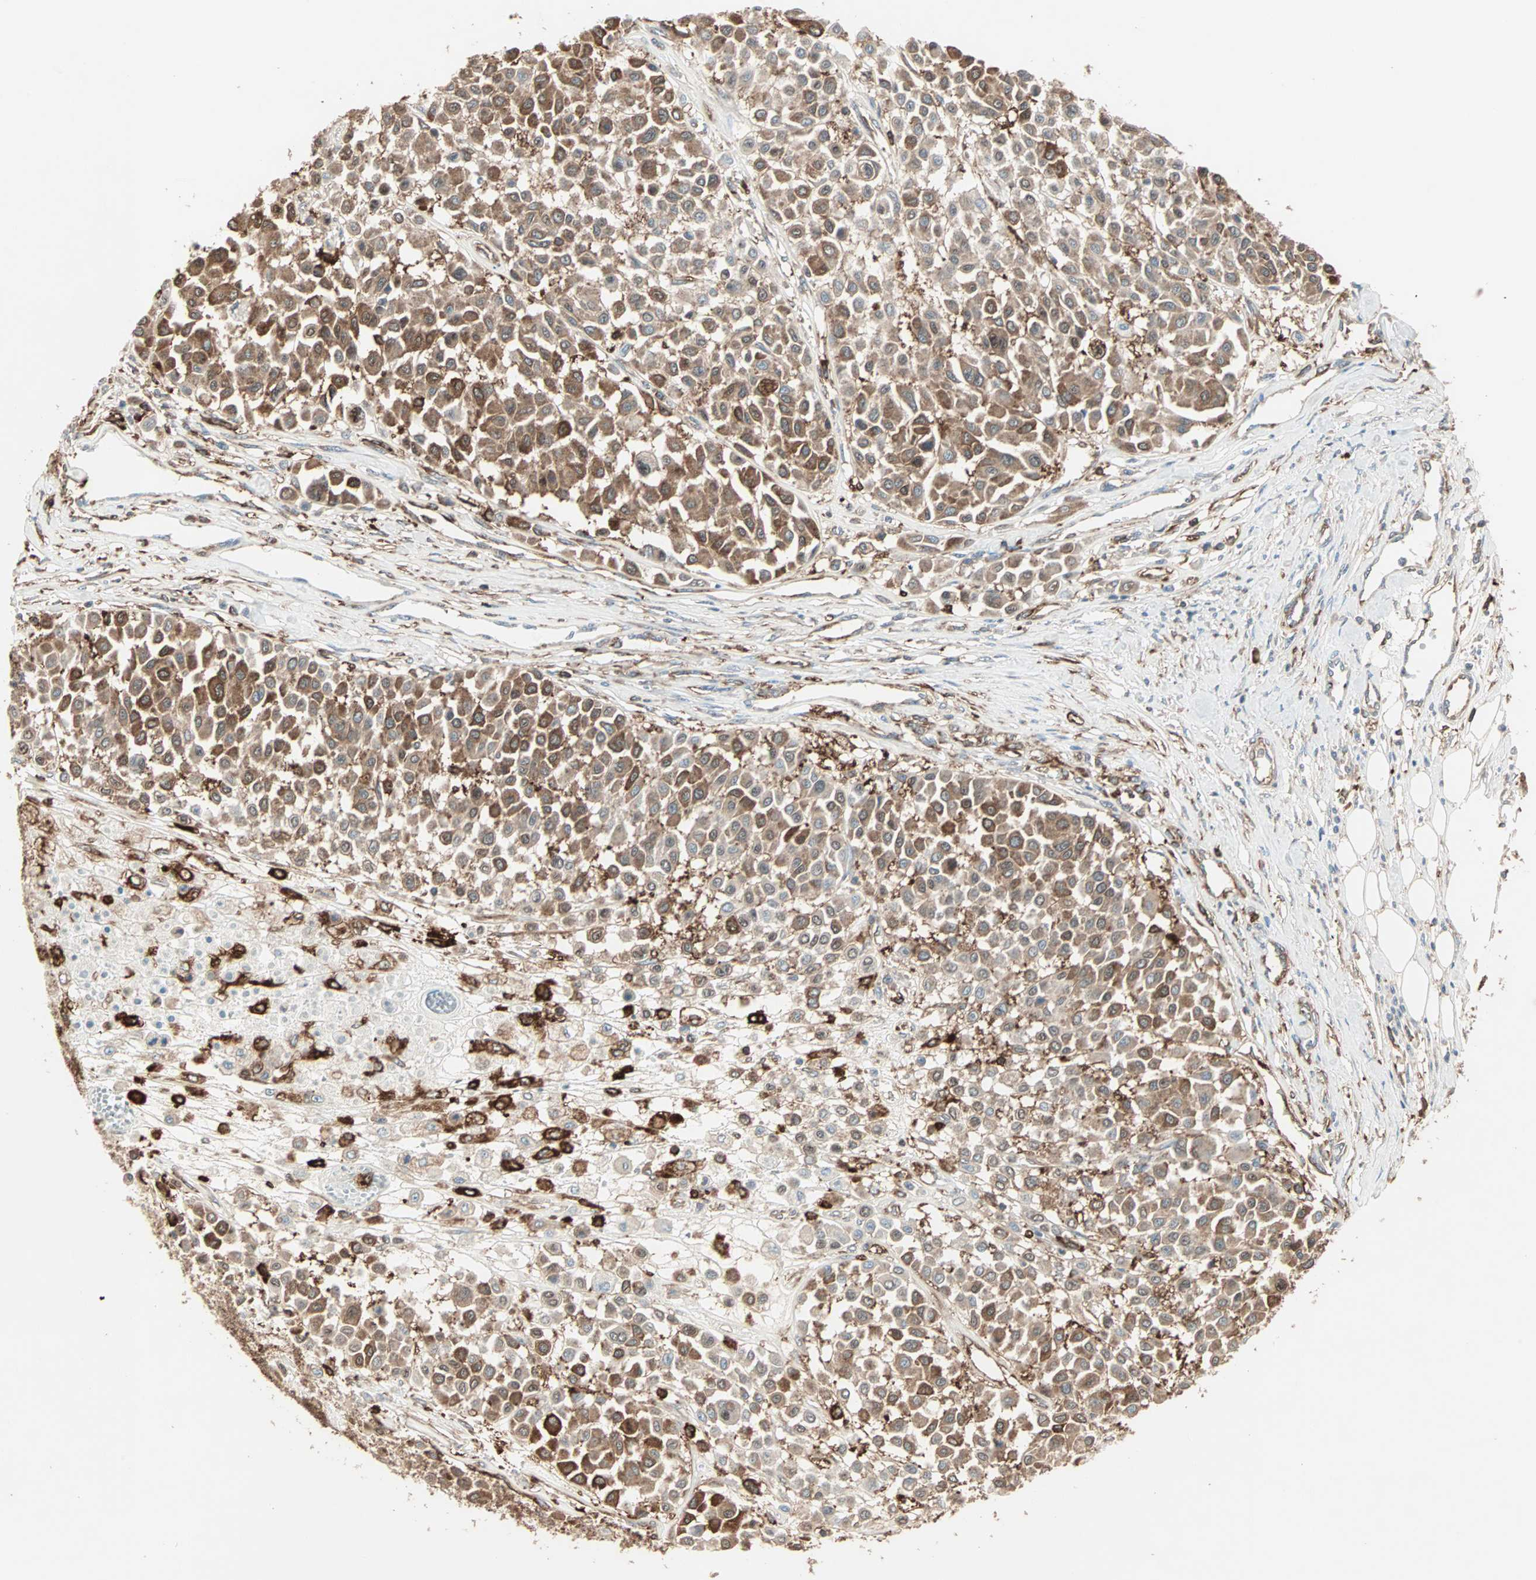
{"staining": {"intensity": "strong", "quantity": ">75%", "location": "cytoplasmic/membranous,nuclear"}, "tissue": "melanoma", "cell_type": "Tumor cells", "image_type": "cancer", "snomed": [{"axis": "morphology", "description": "Malignant melanoma, Metastatic site"}, {"axis": "topography", "description": "Soft tissue"}], "caption": "Protein expression analysis of malignant melanoma (metastatic site) reveals strong cytoplasmic/membranous and nuclear staining in about >75% of tumor cells. (DAB IHC, brown staining for protein, blue staining for nuclei).", "gene": "MMP3", "patient": {"sex": "male", "age": 41}}